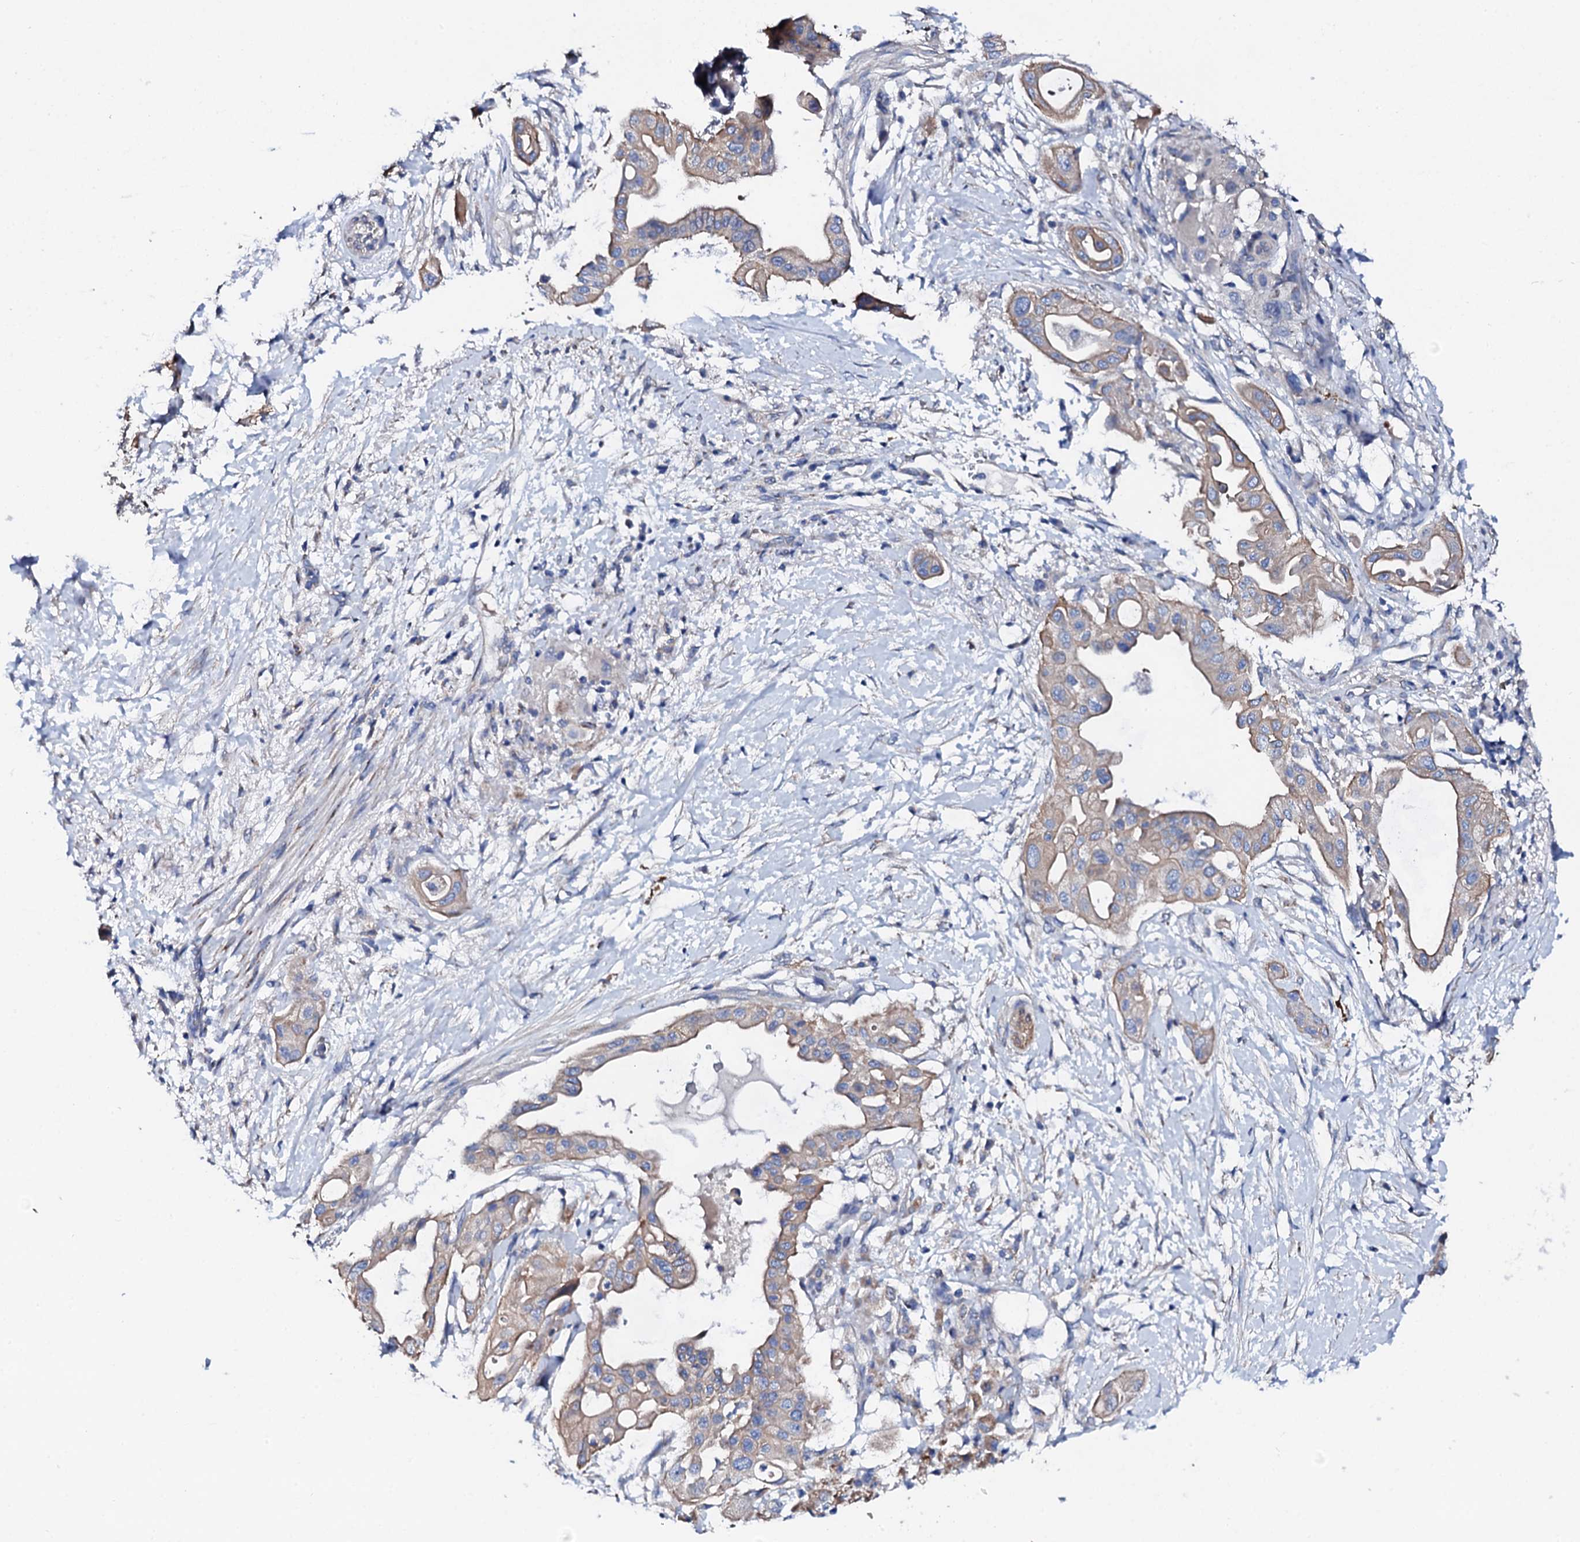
{"staining": {"intensity": "weak", "quantity": "25%-75%", "location": "cytoplasmic/membranous"}, "tissue": "pancreatic cancer", "cell_type": "Tumor cells", "image_type": "cancer", "snomed": [{"axis": "morphology", "description": "Adenocarcinoma, NOS"}, {"axis": "topography", "description": "Pancreas"}], "caption": "Immunohistochemical staining of adenocarcinoma (pancreatic) shows low levels of weak cytoplasmic/membranous protein positivity in about 25%-75% of tumor cells.", "gene": "KLHL32", "patient": {"sex": "male", "age": 68}}